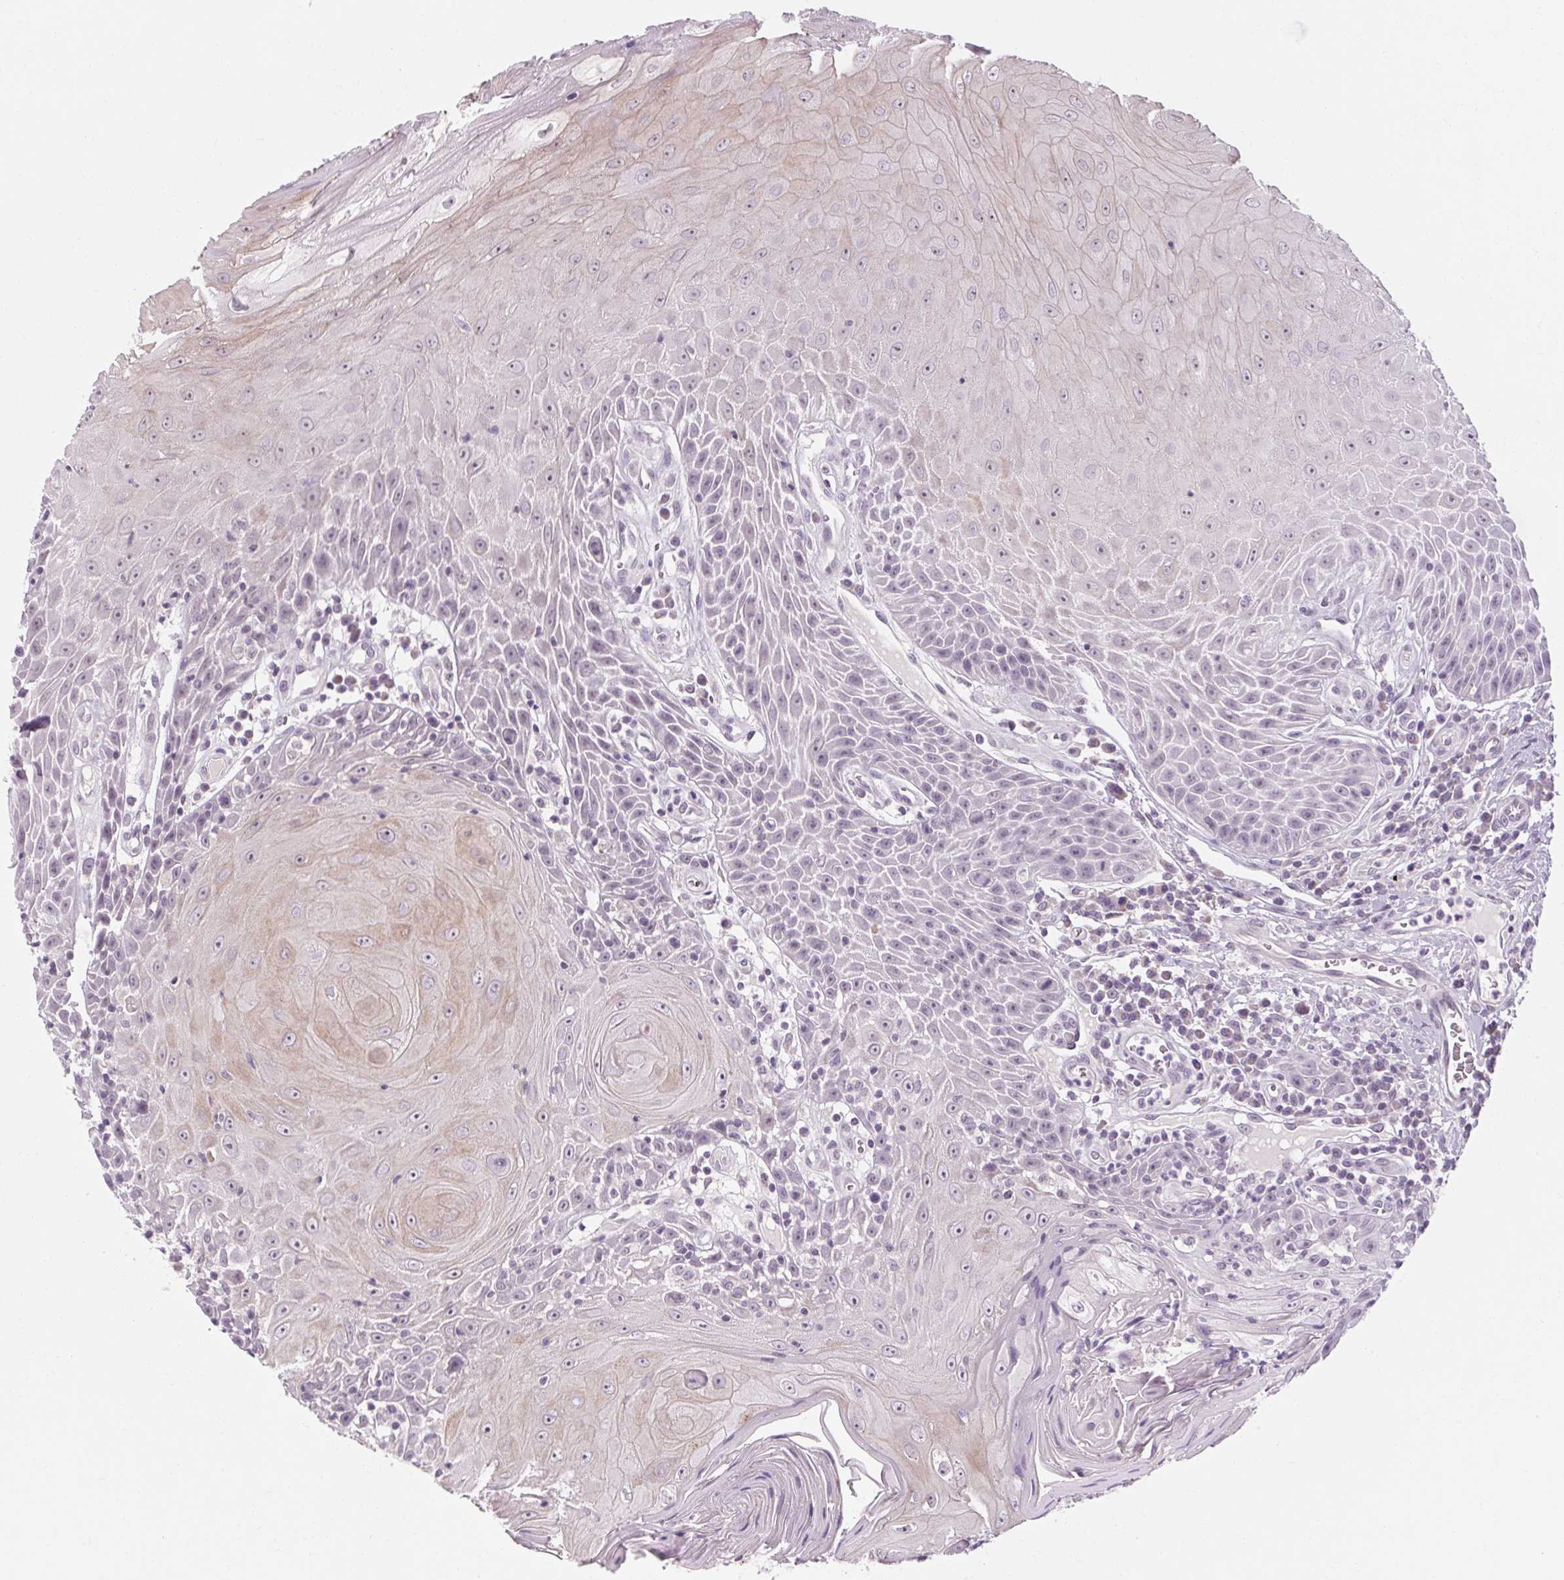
{"staining": {"intensity": "weak", "quantity": "<25%", "location": "cytoplasmic/membranous"}, "tissue": "head and neck cancer", "cell_type": "Tumor cells", "image_type": "cancer", "snomed": [{"axis": "morphology", "description": "Squamous cell carcinoma, NOS"}, {"axis": "topography", "description": "Head-Neck"}], "caption": "An IHC image of head and neck squamous cell carcinoma is shown. There is no staining in tumor cells of head and neck squamous cell carcinoma.", "gene": "KLHL40", "patient": {"sex": "male", "age": 52}}